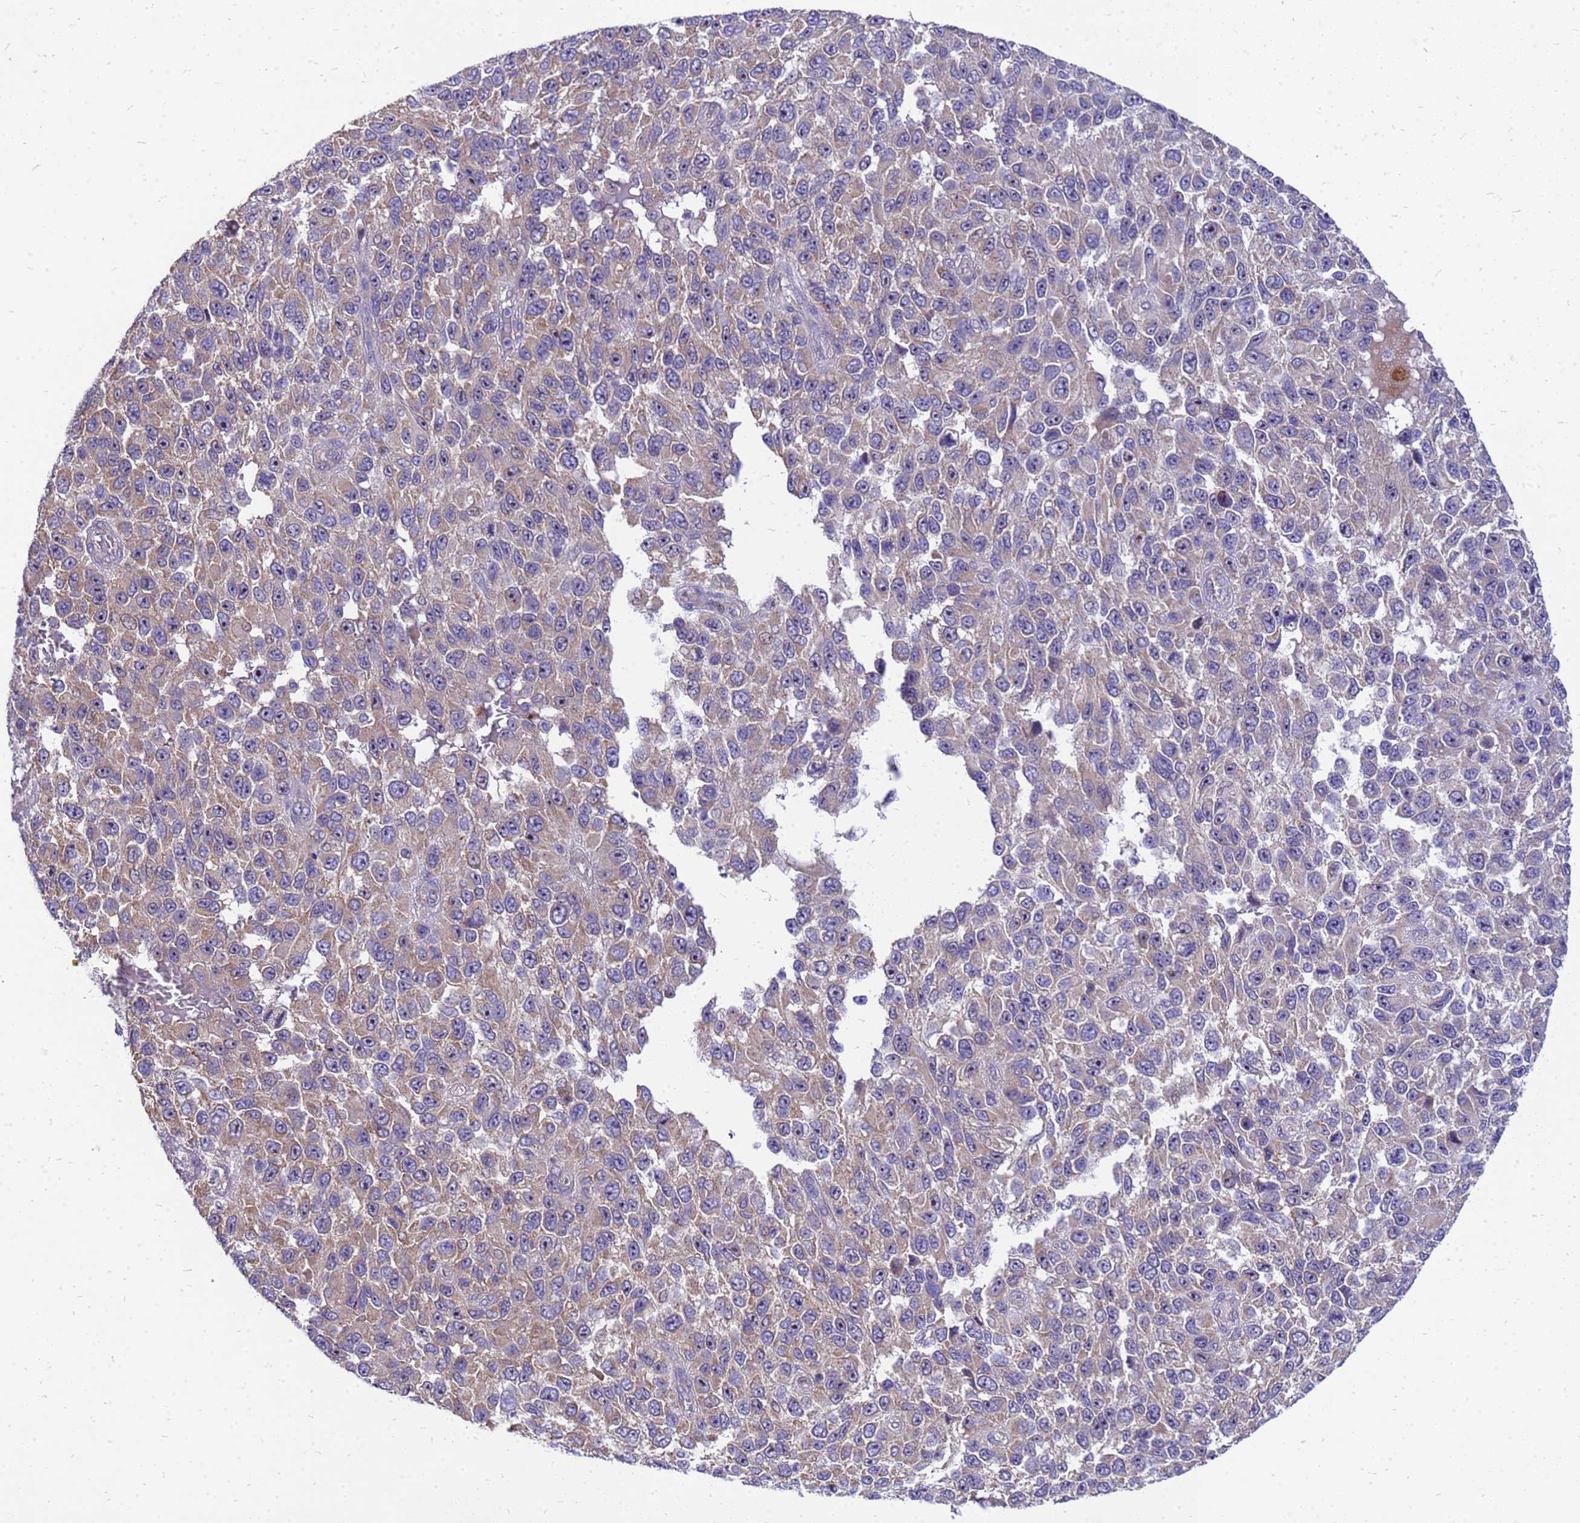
{"staining": {"intensity": "negative", "quantity": "none", "location": "none"}, "tissue": "melanoma", "cell_type": "Tumor cells", "image_type": "cancer", "snomed": [{"axis": "morphology", "description": "Normal tissue, NOS"}, {"axis": "morphology", "description": "Malignant melanoma, NOS"}, {"axis": "topography", "description": "Skin"}], "caption": "This is a histopathology image of IHC staining of malignant melanoma, which shows no expression in tumor cells.", "gene": "POP7", "patient": {"sex": "female", "age": 96}}